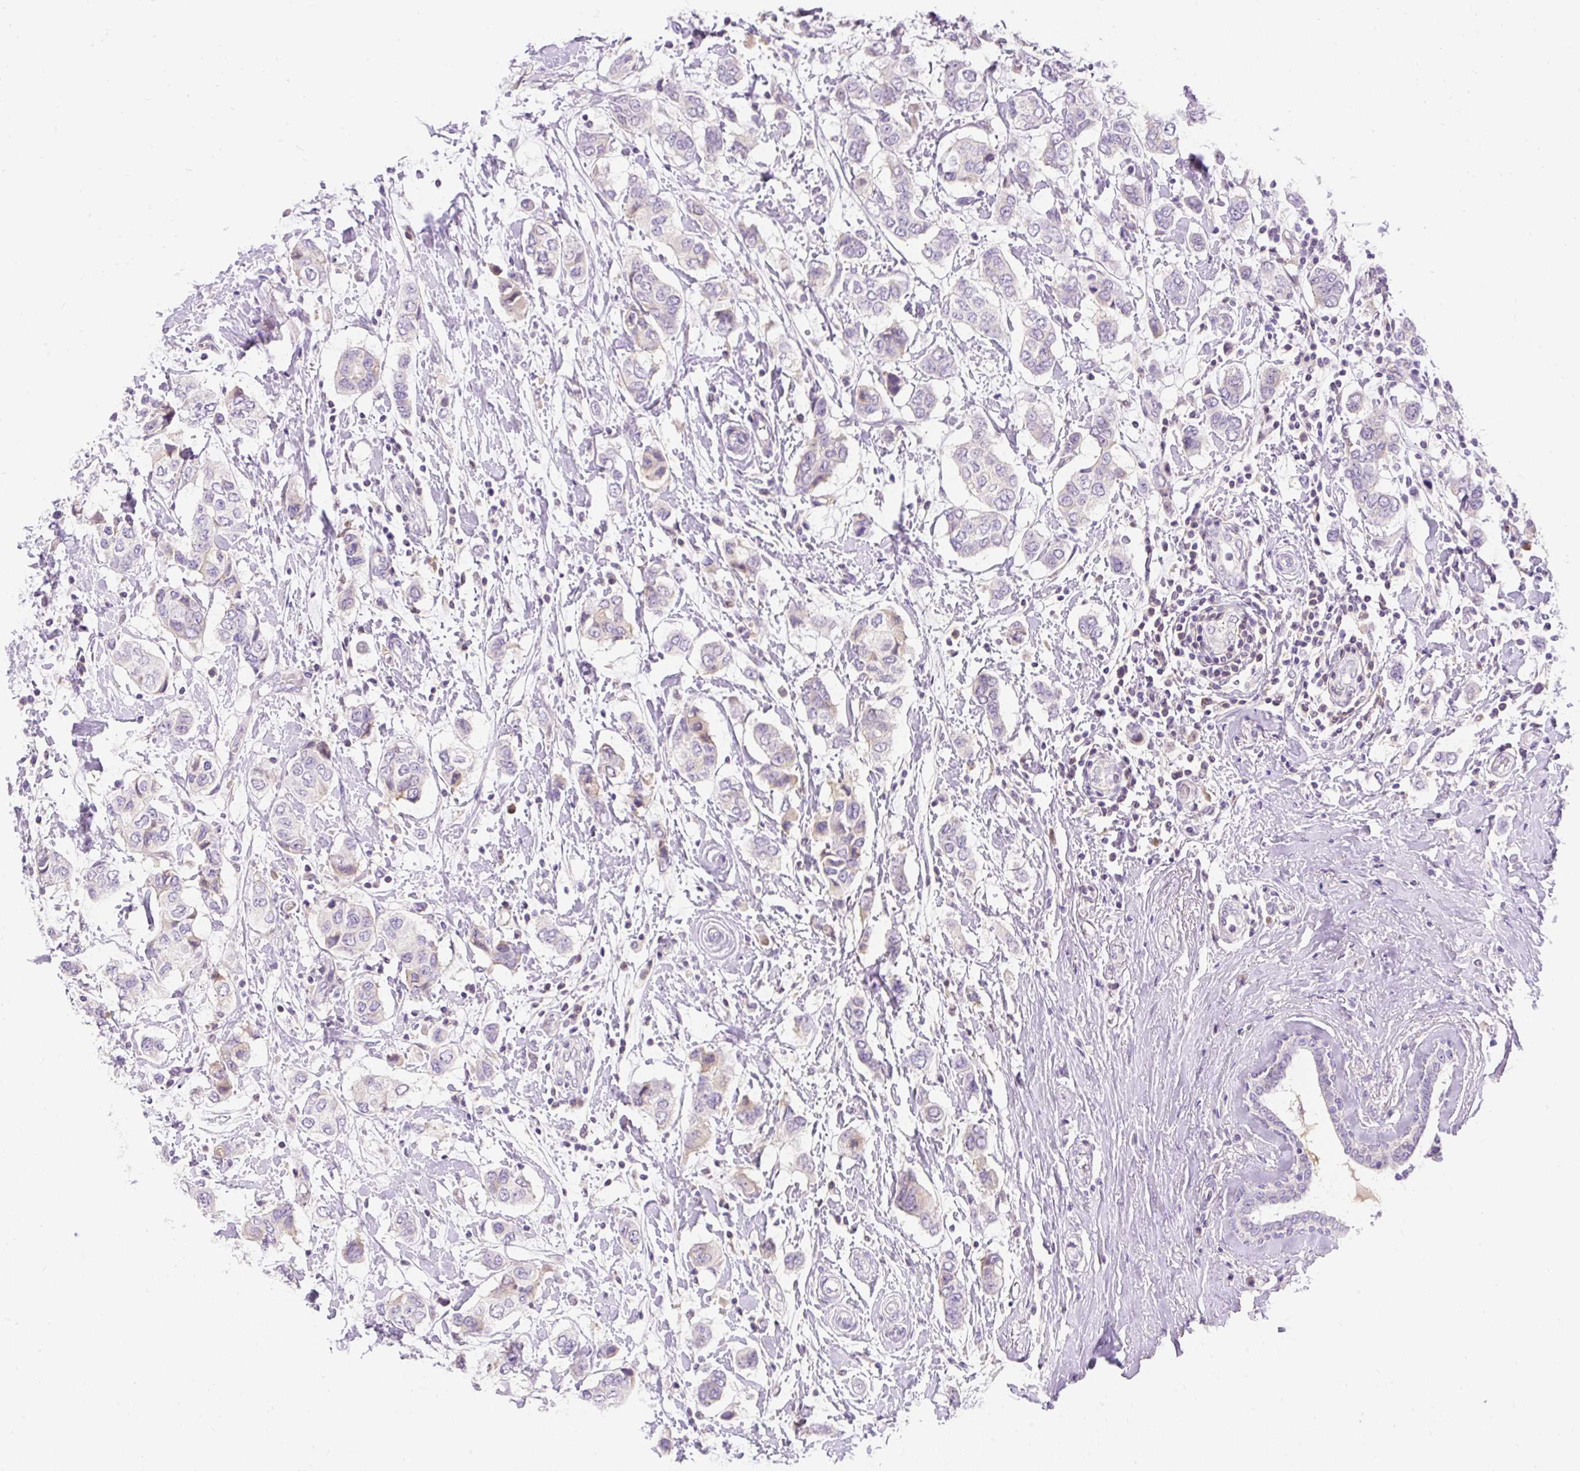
{"staining": {"intensity": "negative", "quantity": "none", "location": "none"}, "tissue": "breast cancer", "cell_type": "Tumor cells", "image_type": "cancer", "snomed": [{"axis": "morphology", "description": "Lobular carcinoma"}, {"axis": "topography", "description": "Breast"}], "caption": "IHC micrograph of neoplastic tissue: breast cancer stained with DAB (3,3'-diaminobenzidine) displays no significant protein staining in tumor cells.", "gene": "TMEM150C", "patient": {"sex": "female", "age": 51}}